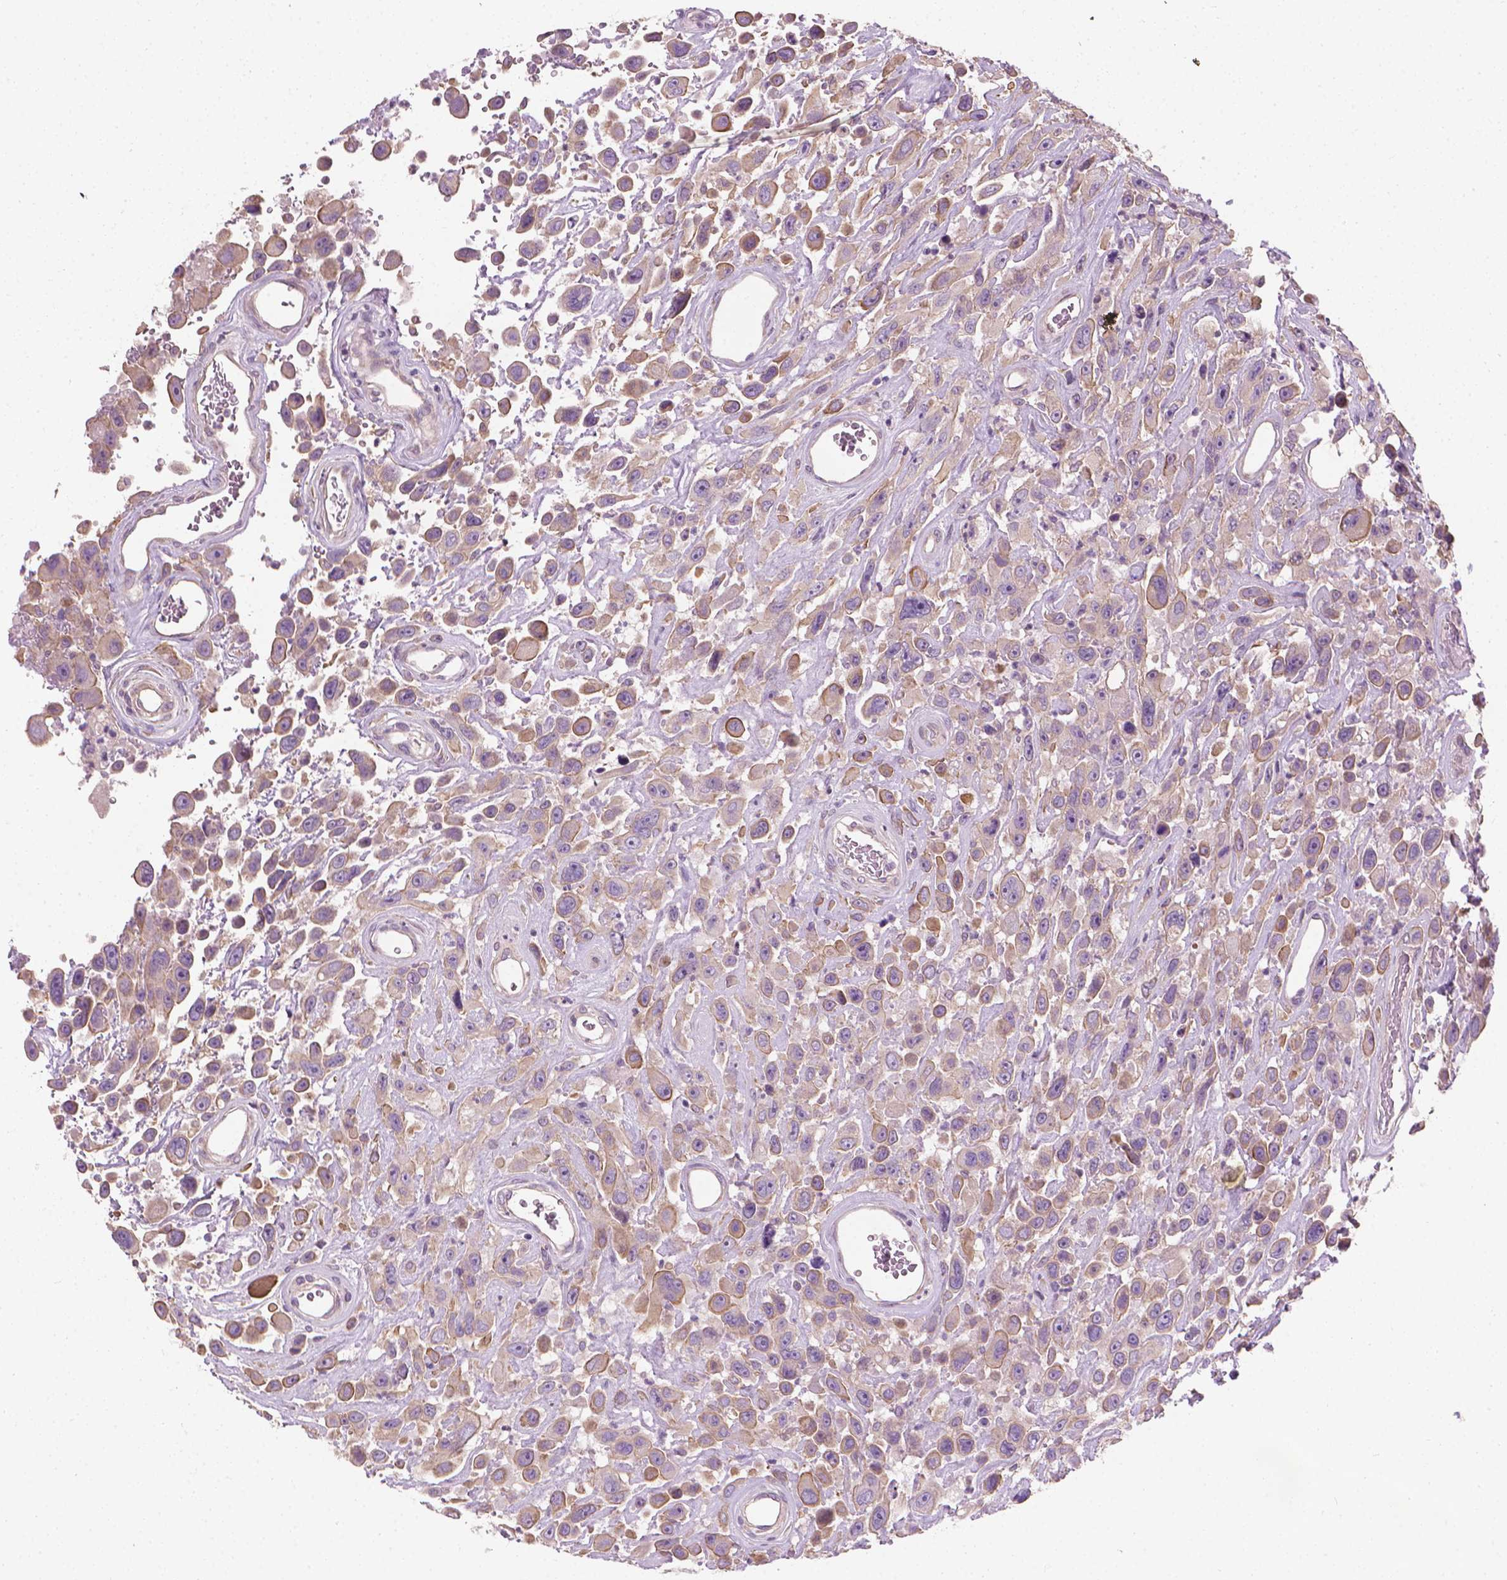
{"staining": {"intensity": "moderate", "quantity": ">75%", "location": "cytoplasmic/membranous"}, "tissue": "urothelial cancer", "cell_type": "Tumor cells", "image_type": "cancer", "snomed": [{"axis": "morphology", "description": "Urothelial carcinoma, High grade"}, {"axis": "topography", "description": "Urinary bladder"}], "caption": "Protein expression analysis of urothelial cancer shows moderate cytoplasmic/membranous expression in approximately >75% of tumor cells.", "gene": "RIIAD1", "patient": {"sex": "male", "age": 53}}